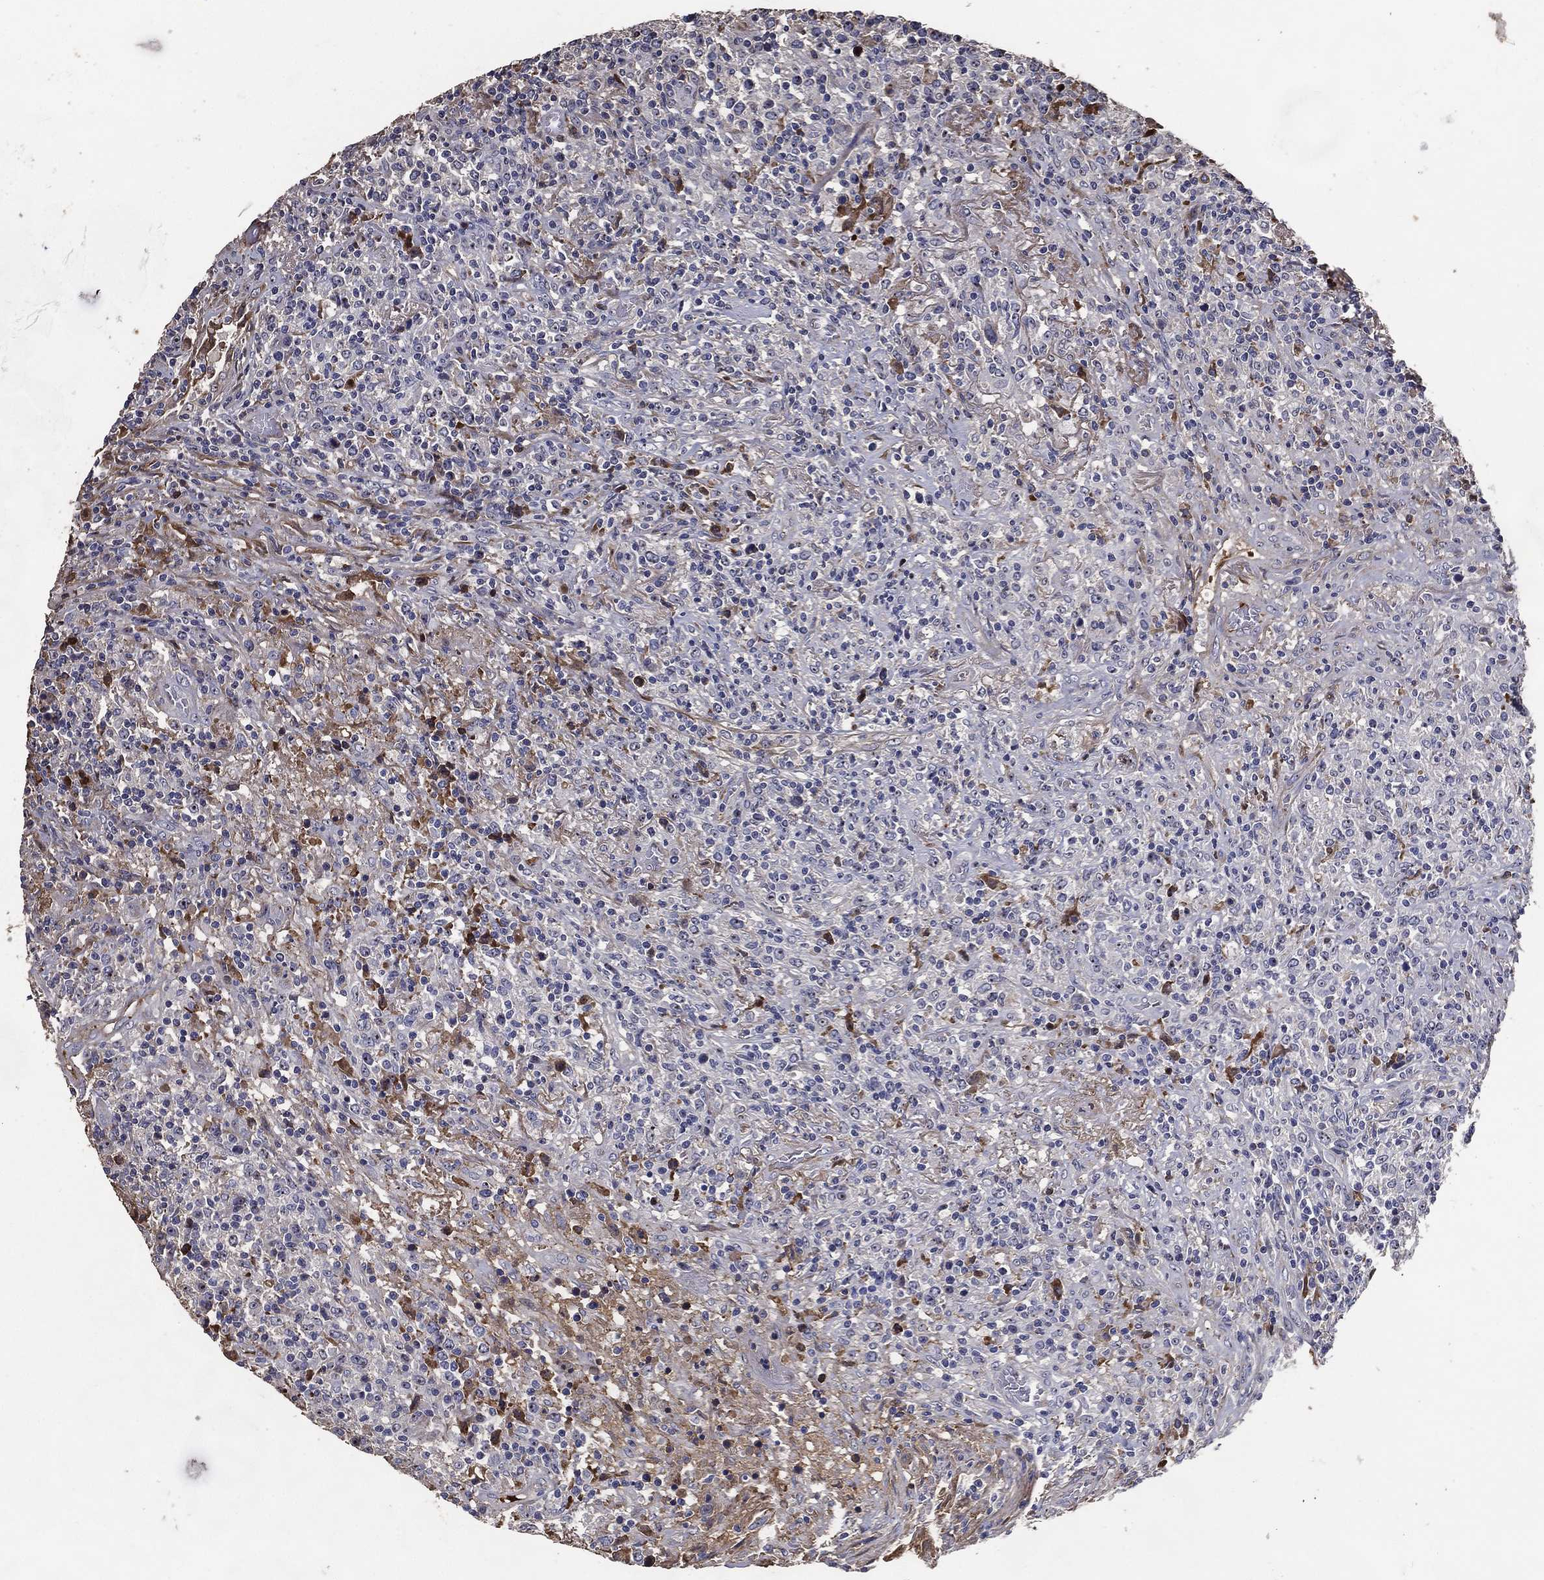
{"staining": {"intensity": "negative", "quantity": "none", "location": "none"}, "tissue": "lymphoma", "cell_type": "Tumor cells", "image_type": "cancer", "snomed": [{"axis": "morphology", "description": "Malignant lymphoma, non-Hodgkin's type, High grade"}, {"axis": "topography", "description": "Lung"}], "caption": "A histopathology image of human malignant lymphoma, non-Hodgkin's type (high-grade) is negative for staining in tumor cells. (Brightfield microscopy of DAB IHC at high magnification).", "gene": "EFNA1", "patient": {"sex": "male", "age": 79}}